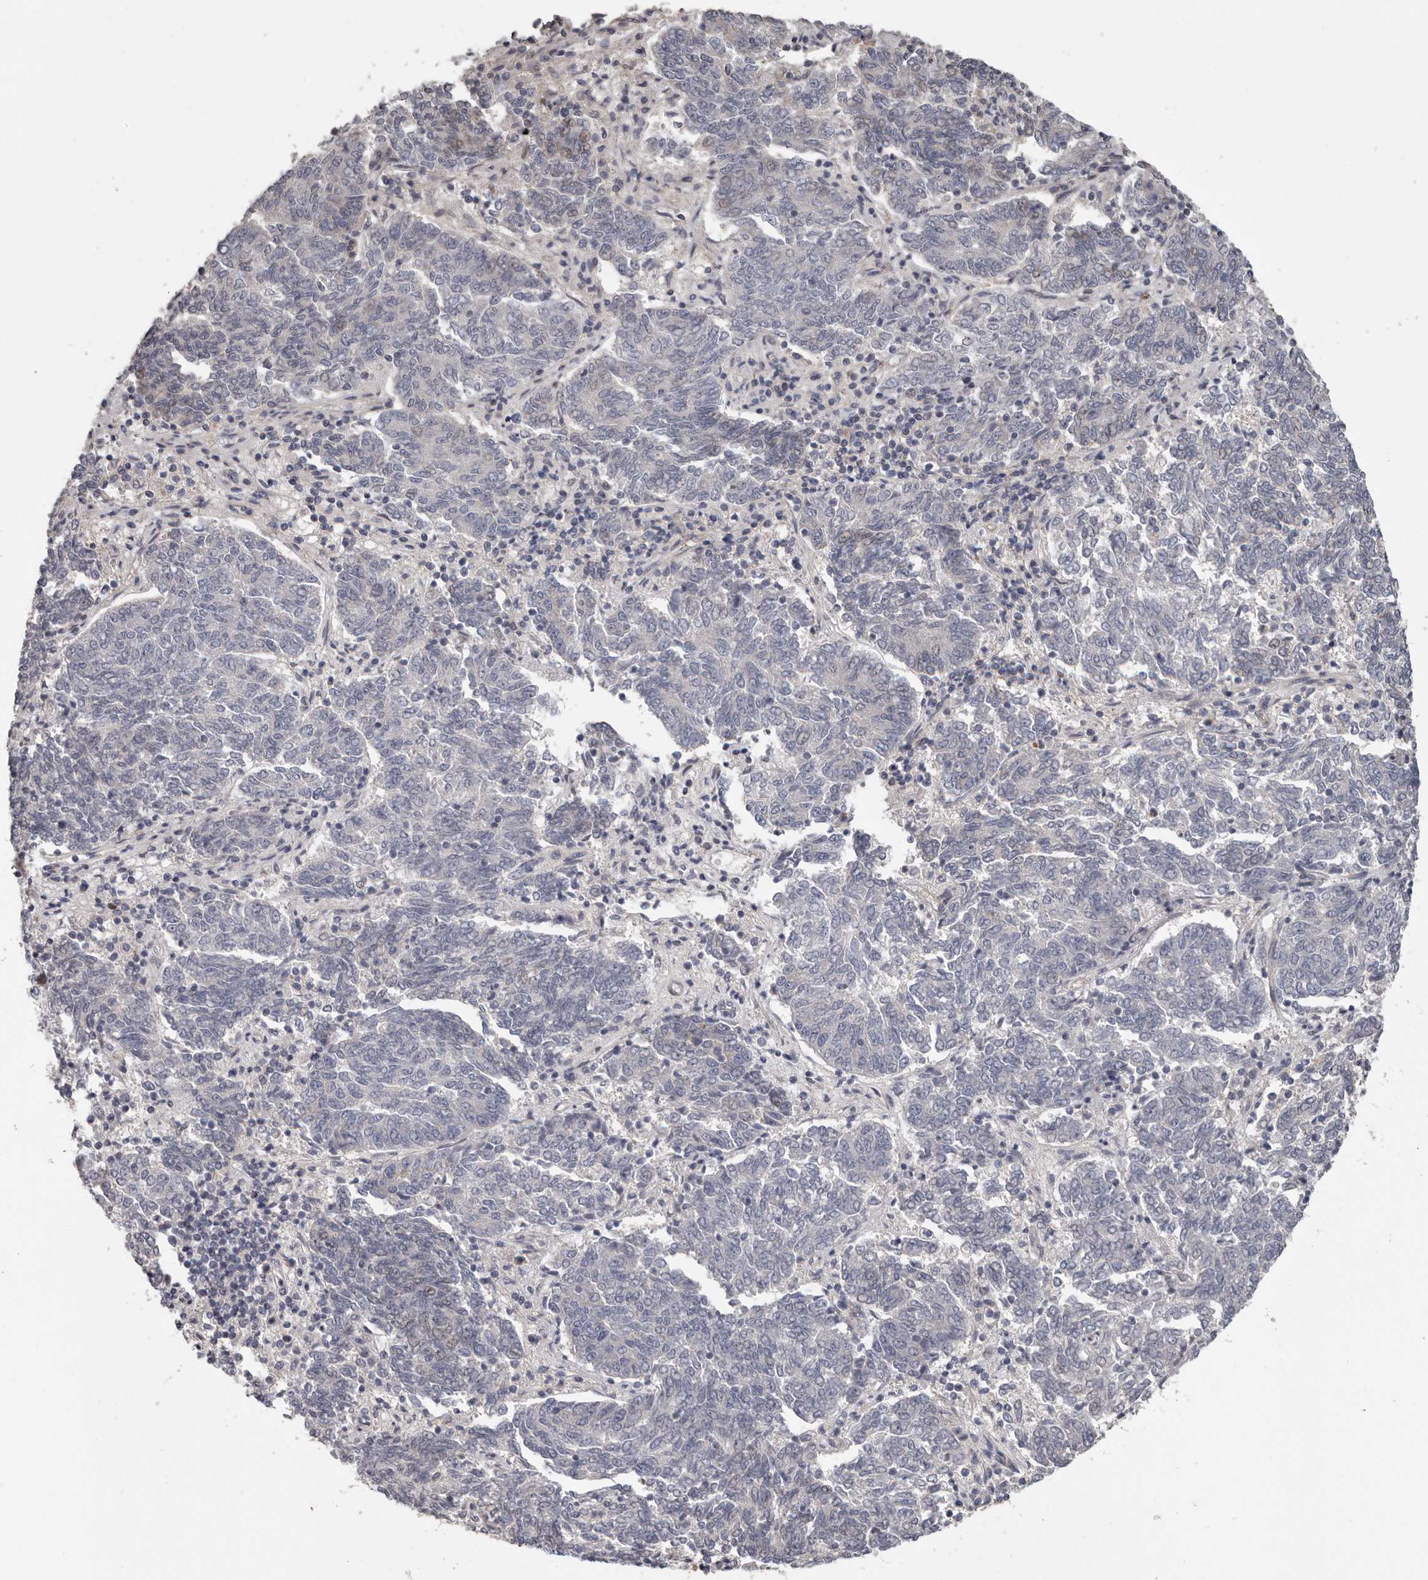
{"staining": {"intensity": "negative", "quantity": "none", "location": "none"}, "tissue": "endometrial cancer", "cell_type": "Tumor cells", "image_type": "cancer", "snomed": [{"axis": "morphology", "description": "Adenocarcinoma, NOS"}, {"axis": "topography", "description": "Endometrium"}], "caption": "Tumor cells are negative for protein expression in human adenocarcinoma (endometrial).", "gene": "RNF217", "patient": {"sex": "female", "age": 80}}